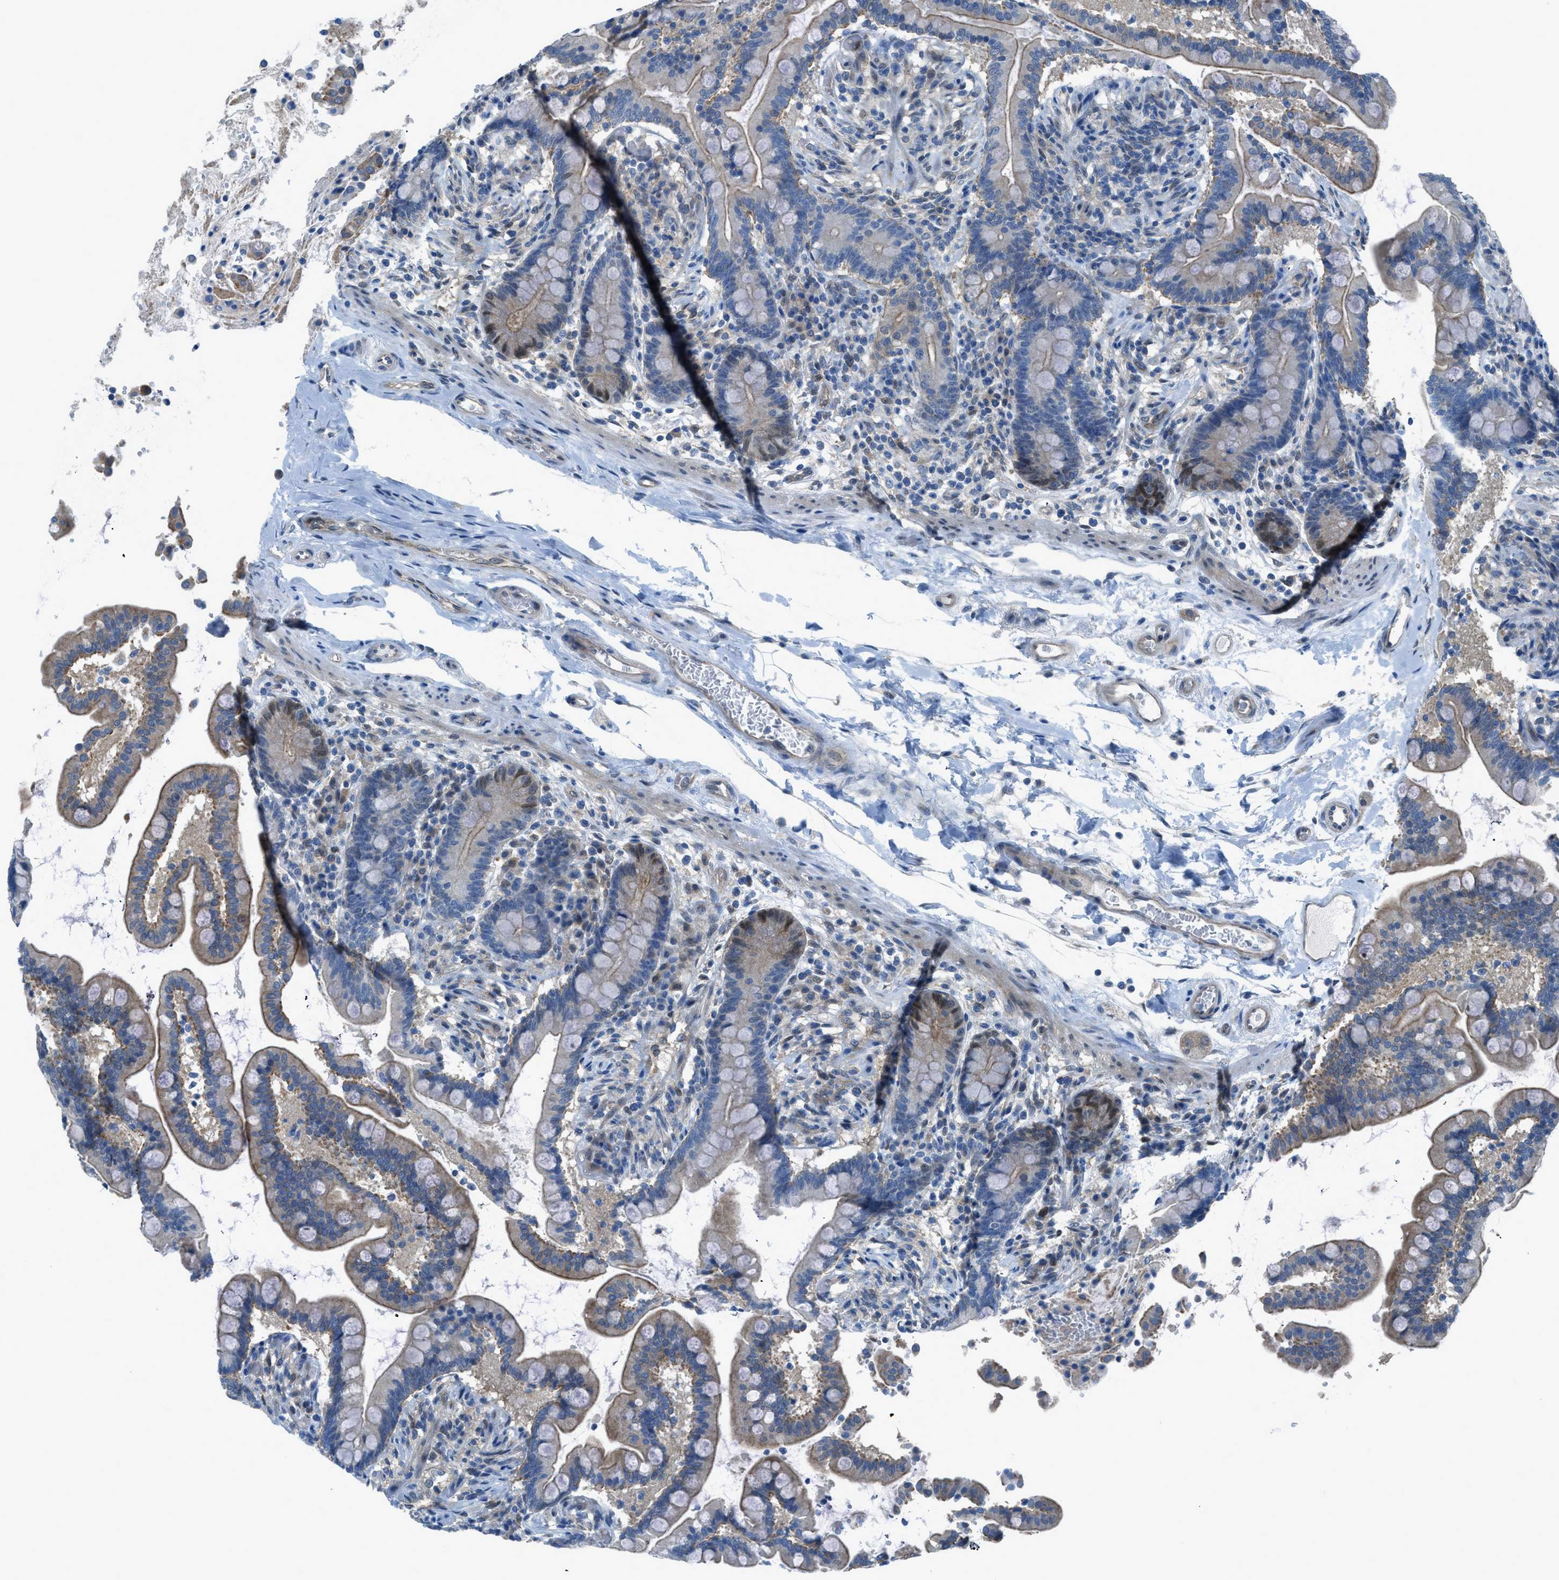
{"staining": {"intensity": "weak", "quantity": "25%-75%", "location": "cytoplasmic/membranous"}, "tissue": "colon", "cell_type": "Endothelial cells", "image_type": "normal", "snomed": [{"axis": "morphology", "description": "Normal tissue, NOS"}, {"axis": "topography", "description": "Colon"}], "caption": "Unremarkable colon shows weak cytoplasmic/membranous positivity in about 25%-75% of endothelial cells (brown staining indicates protein expression, while blue staining denotes nuclei)..", "gene": "PRKN", "patient": {"sex": "male", "age": 73}}